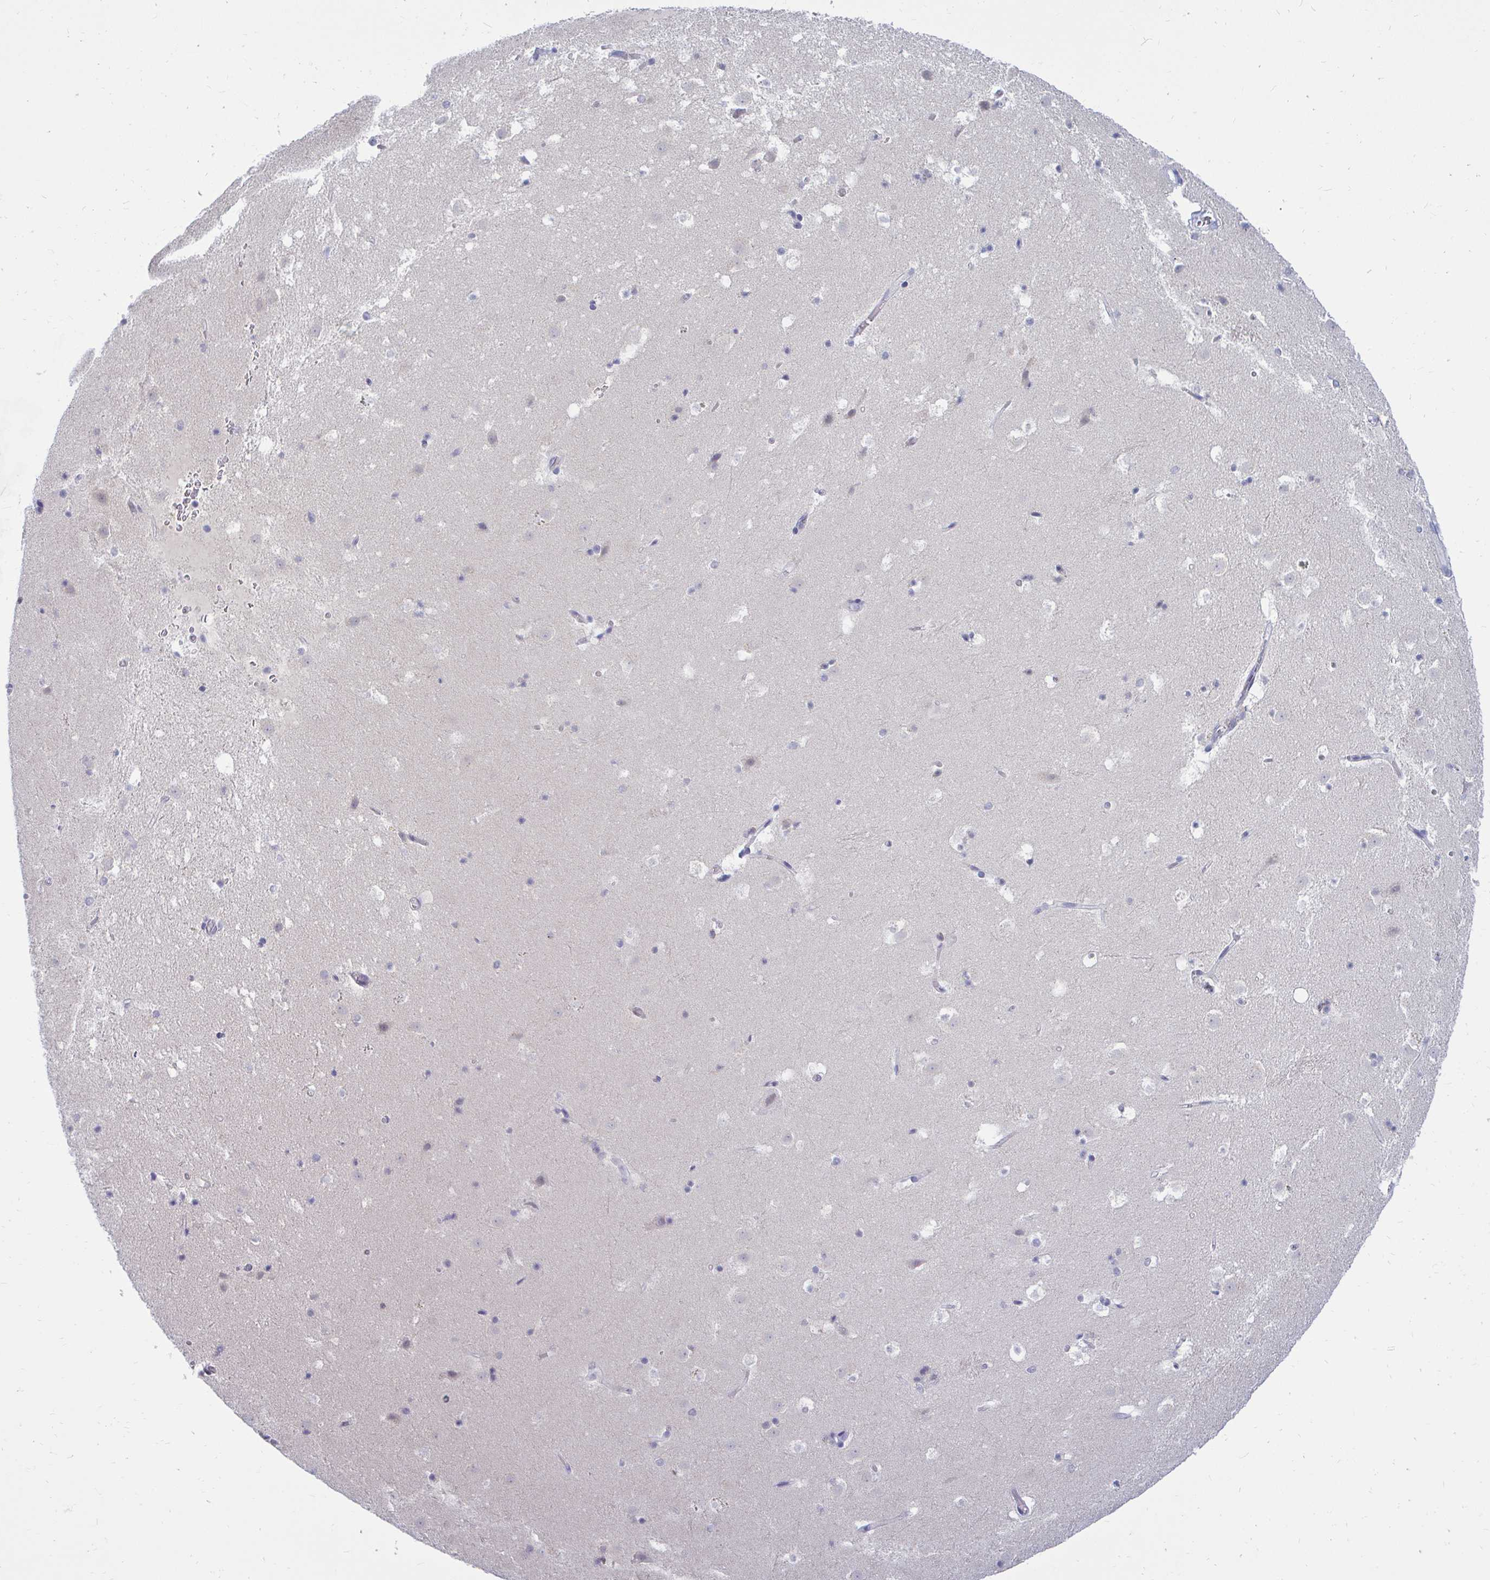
{"staining": {"intensity": "negative", "quantity": "none", "location": "none"}, "tissue": "caudate", "cell_type": "Glial cells", "image_type": "normal", "snomed": [{"axis": "morphology", "description": "Normal tissue, NOS"}, {"axis": "topography", "description": "Lateral ventricle wall"}], "caption": "Immunohistochemistry histopathology image of normal caudate: human caudate stained with DAB (3,3'-diaminobenzidine) exhibits no significant protein positivity in glial cells. (DAB immunohistochemistry with hematoxylin counter stain).", "gene": "CSE1L", "patient": {"sex": "male", "age": 37}}